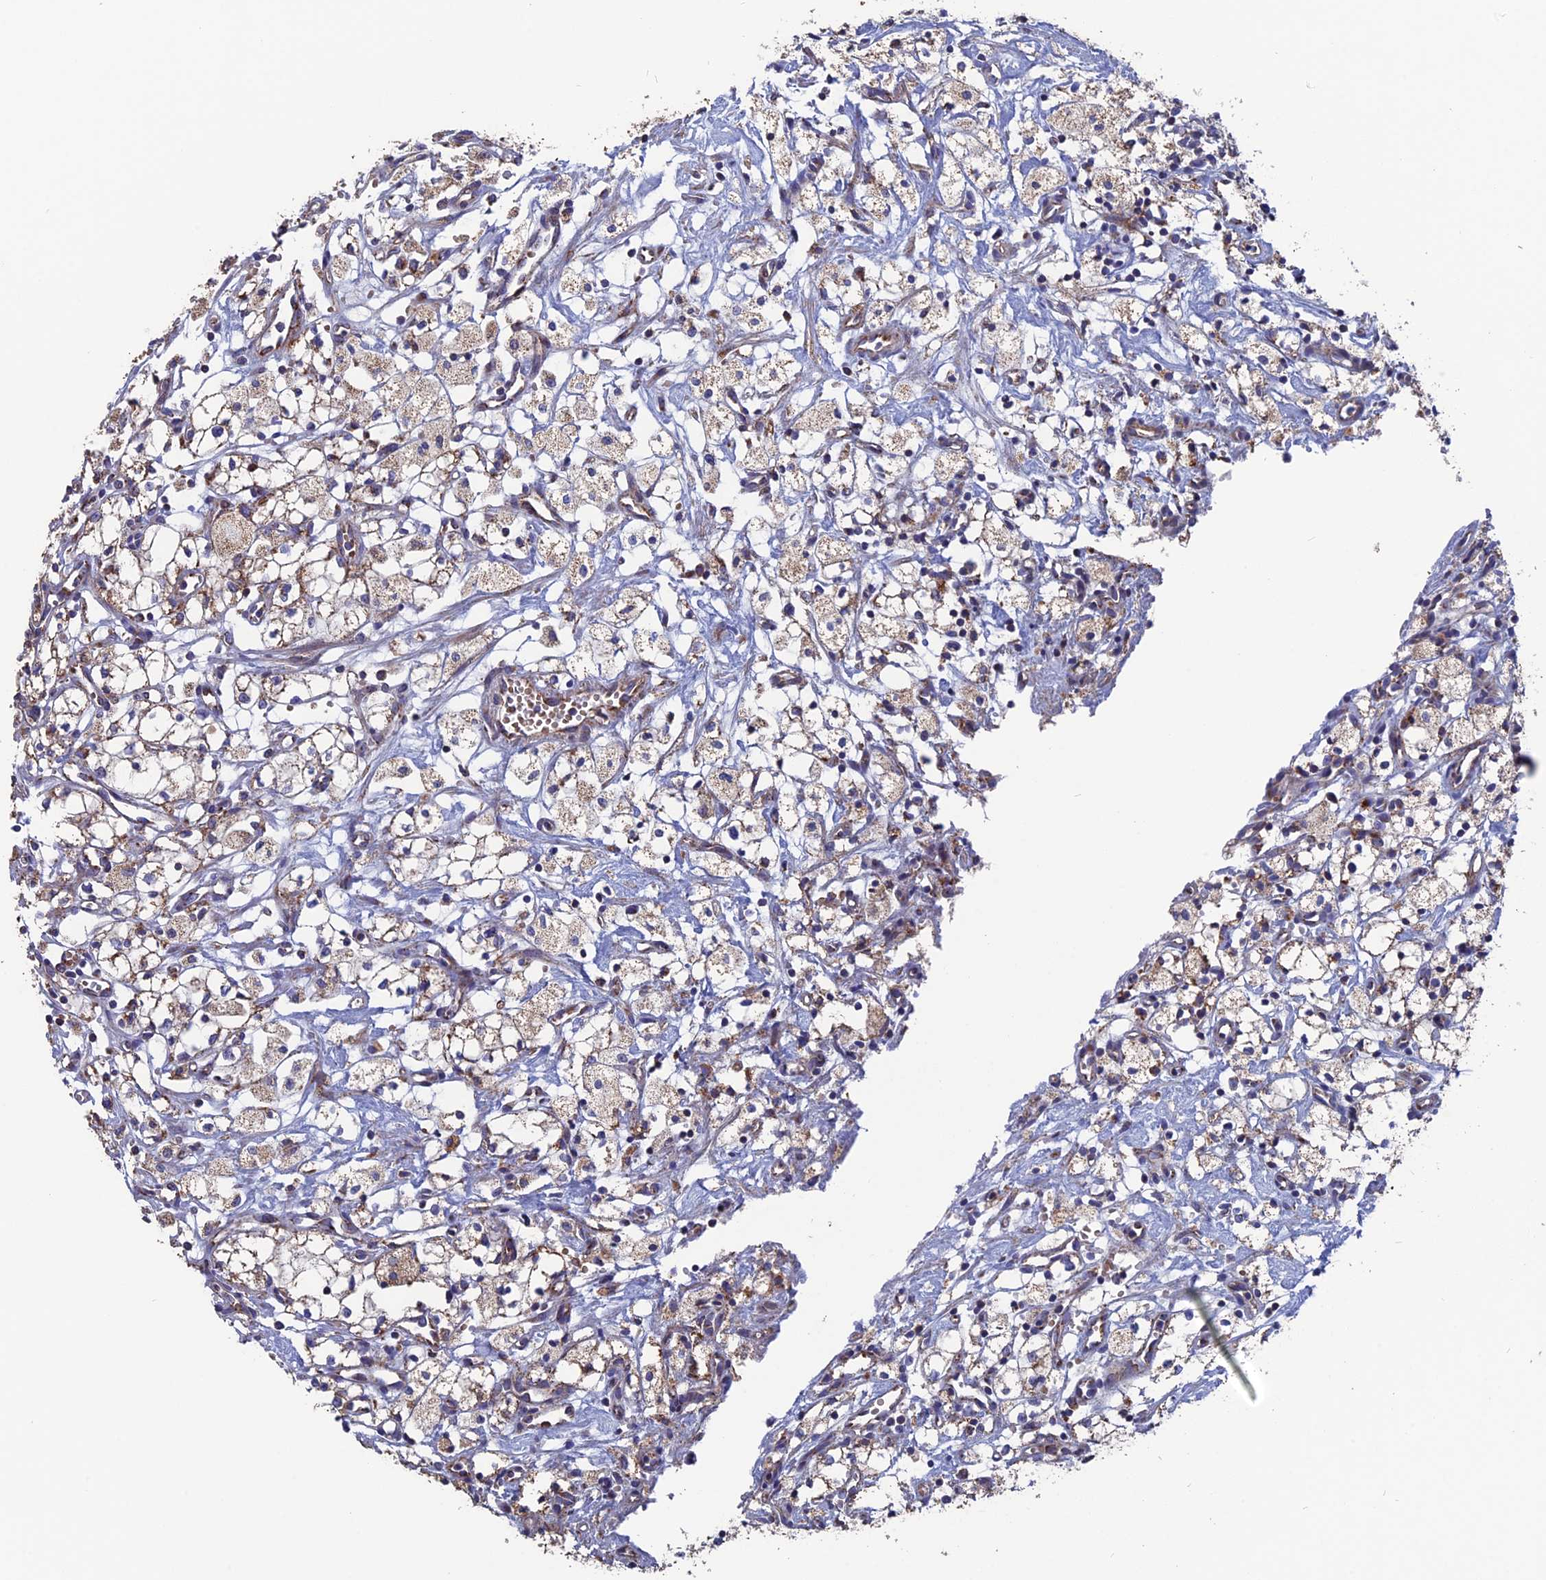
{"staining": {"intensity": "weak", "quantity": ">75%", "location": "cytoplasmic/membranous"}, "tissue": "renal cancer", "cell_type": "Tumor cells", "image_type": "cancer", "snomed": [{"axis": "morphology", "description": "Adenocarcinoma, NOS"}, {"axis": "topography", "description": "Kidney"}], "caption": "Immunohistochemistry (IHC) micrograph of neoplastic tissue: human adenocarcinoma (renal) stained using immunohistochemistry demonstrates low levels of weak protein expression localized specifically in the cytoplasmic/membranous of tumor cells, appearing as a cytoplasmic/membranous brown color.", "gene": "TGFA", "patient": {"sex": "male", "age": 59}}